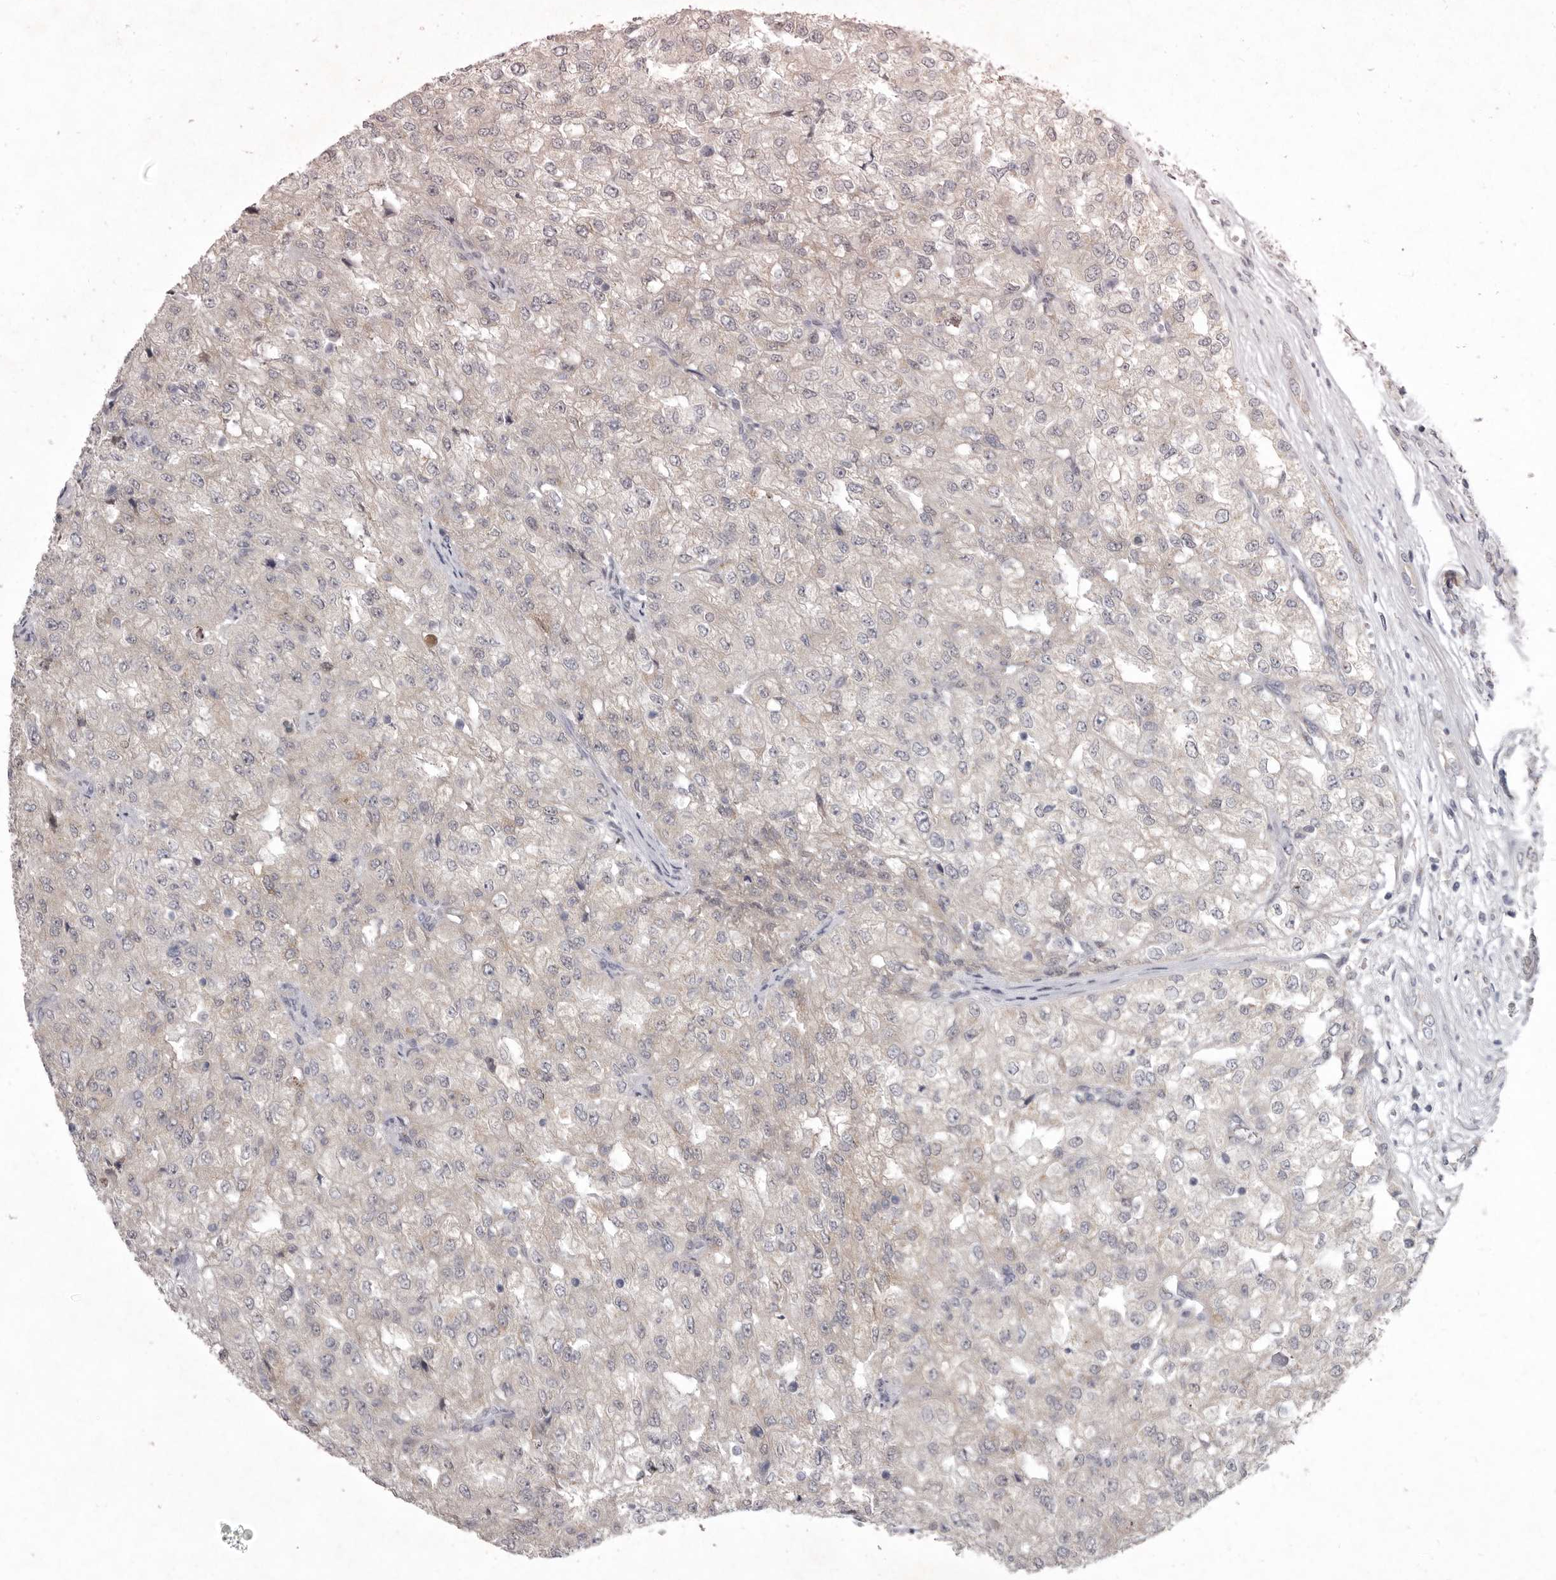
{"staining": {"intensity": "weak", "quantity": "<25%", "location": "cytoplasmic/membranous"}, "tissue": "renal cancer", "cell_type": "Tumor cells", "image_type": "cancer", "snomed": [{"axis": "morphology", "description": "Adenocarcinoma, NOS"}, {"axis": "topography", "description": "Kidney"}], "caption": "This histopathology image is of renal cancer (adenocarcinoma) stained with immunohistochemistry (IHC) to label a protein in brown with the nuclei are counter-stained blue. There is no positivity in tumor cells.", "gene": "P2RX6", "patient": {"sex": "female", "age": 54}}